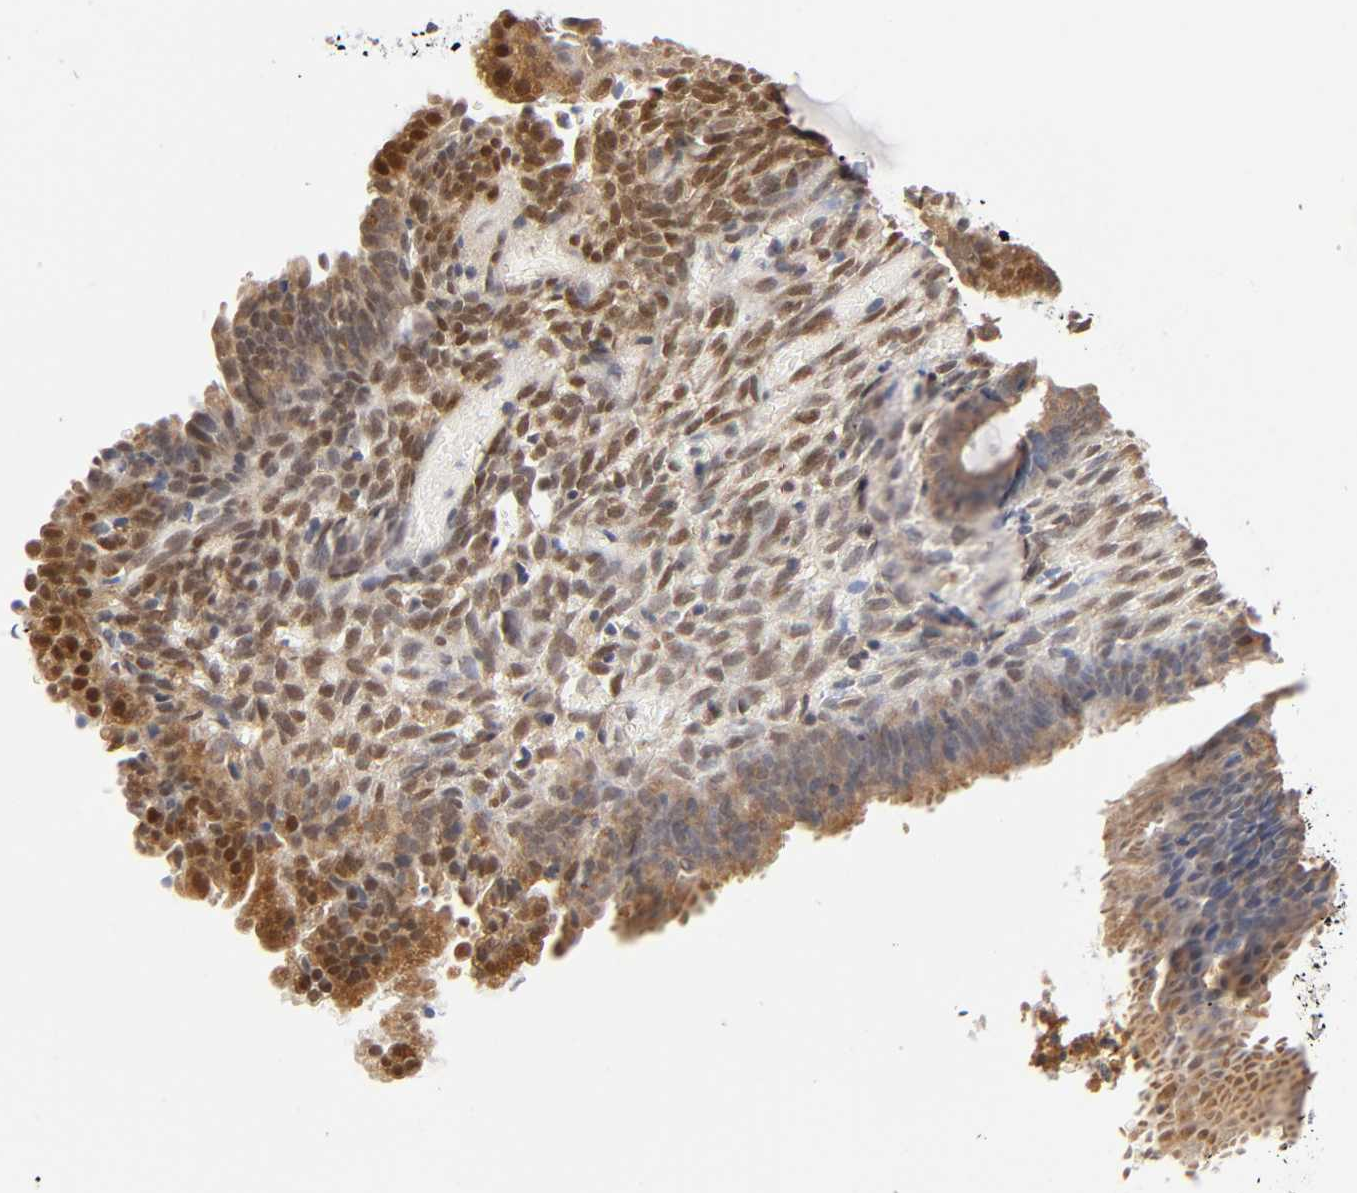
{"staining": {"intensity": "weak", "quantity": "<25%", "location": "cytoplasmic/membranous"}, "tissue": "endometrium", "cell_type": "Cells in endometrial stroma", "image_type": "normal", "snomed": [{"axis": "morphology", "description": "Normal tissue, NOS"}, {"axis": "topography", "description": "Endometrium"}], "caption": "Cells in endometrial stroma show no significant staining in unremarkable endometrium. Nuclei are stained in blue.", "gene": "DFFB", "patient": {"sex": "female", "age": 57}}